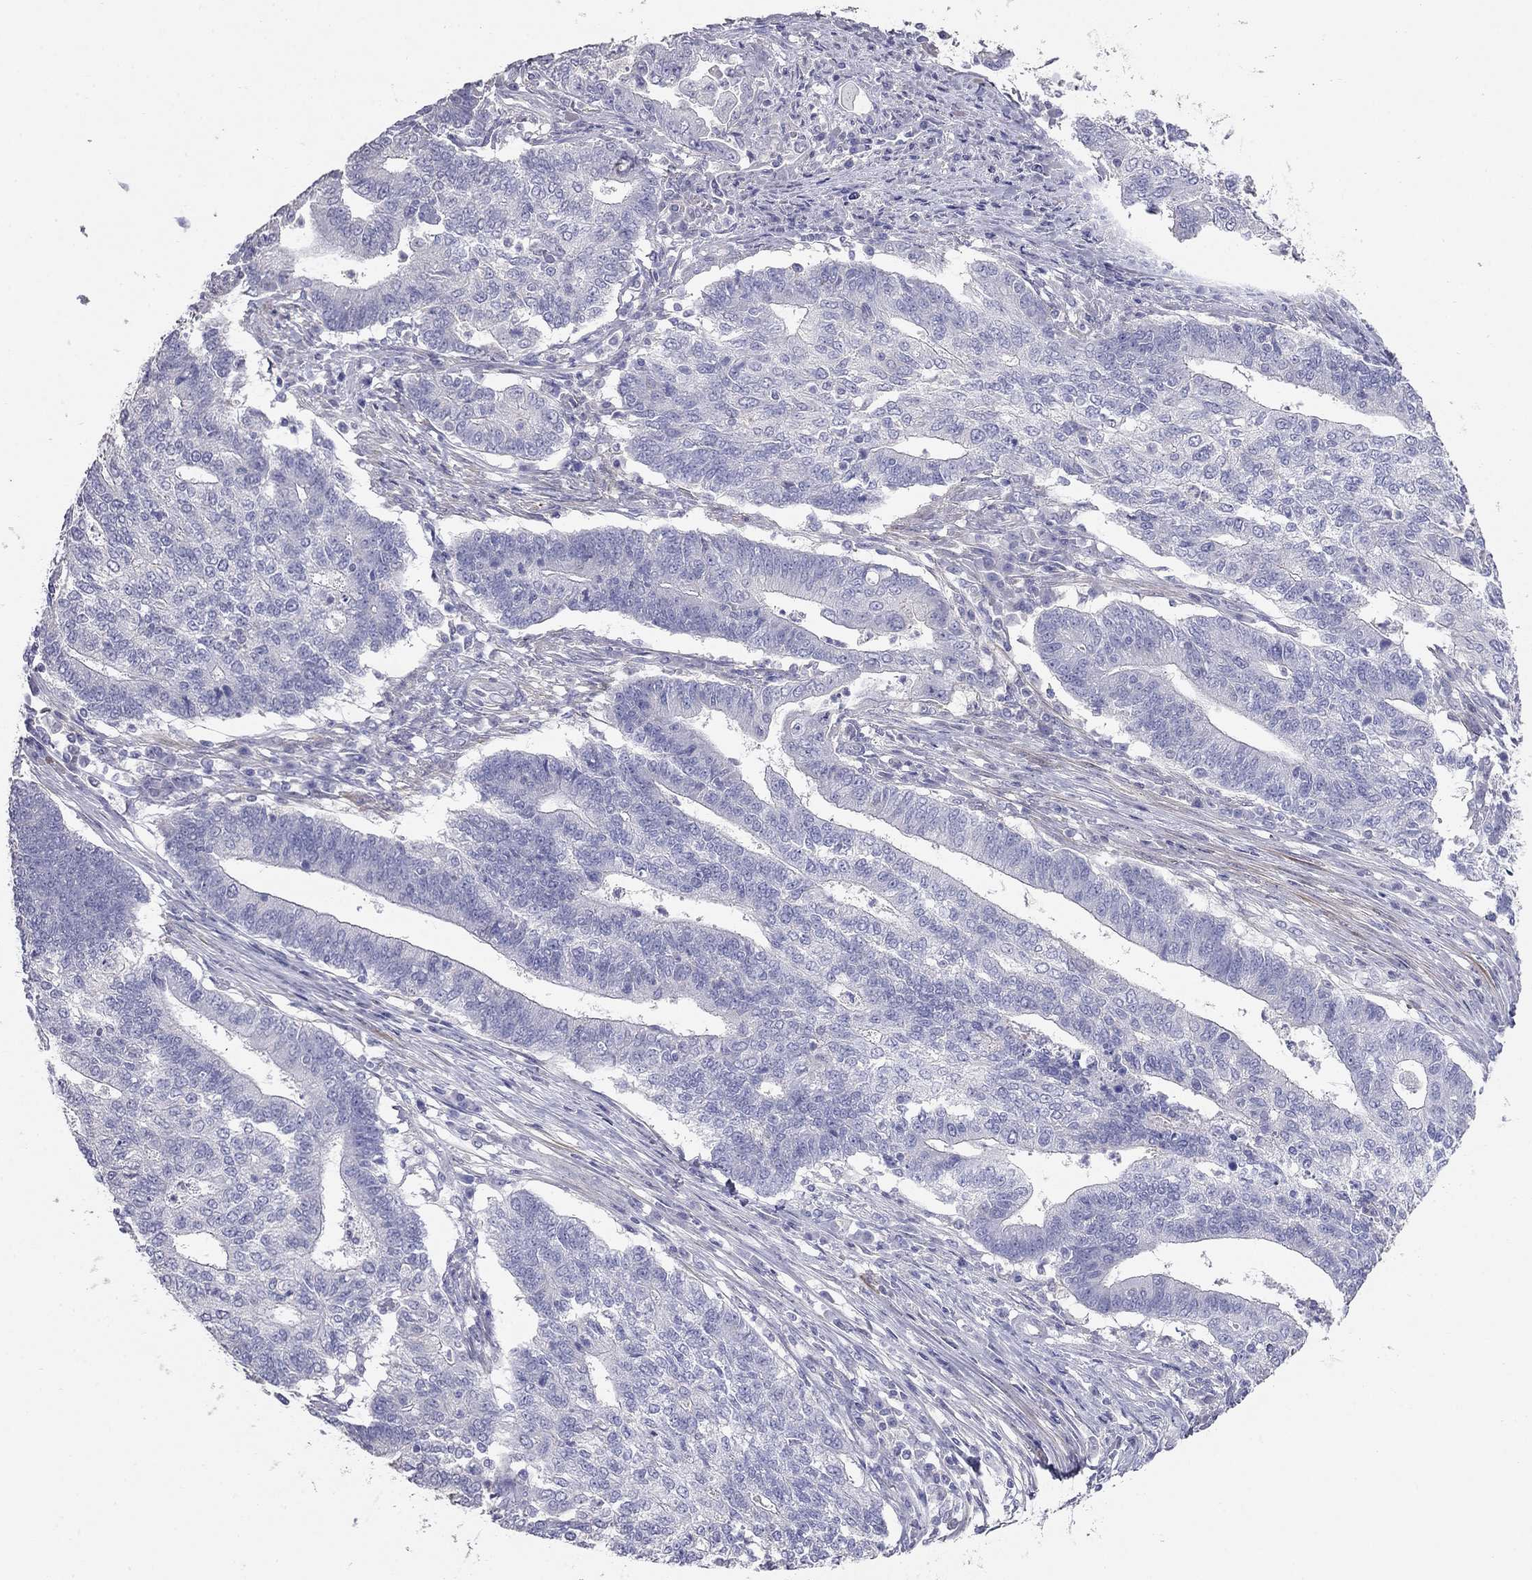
{"staining": {"intensity": "negative", "quantity": "none", "location": "none"}, "tissue": "endometrial cancer", "cell_type": "Tumor cells", "image_type": "cancer", "snomed": [{"axis": "morphology", "description": "Adenocarcinoma, NOS"}, {"axis": "topography", "description": "Uterus"}, {"axis": "topography", "description": "Endometrium"}], "caption": "An image of human endometrial cancer (adenocarcinoma) is negative for staining in tumor cells.", "gene": "LY6H", "patient": {"sex": "female", "age": 54}}